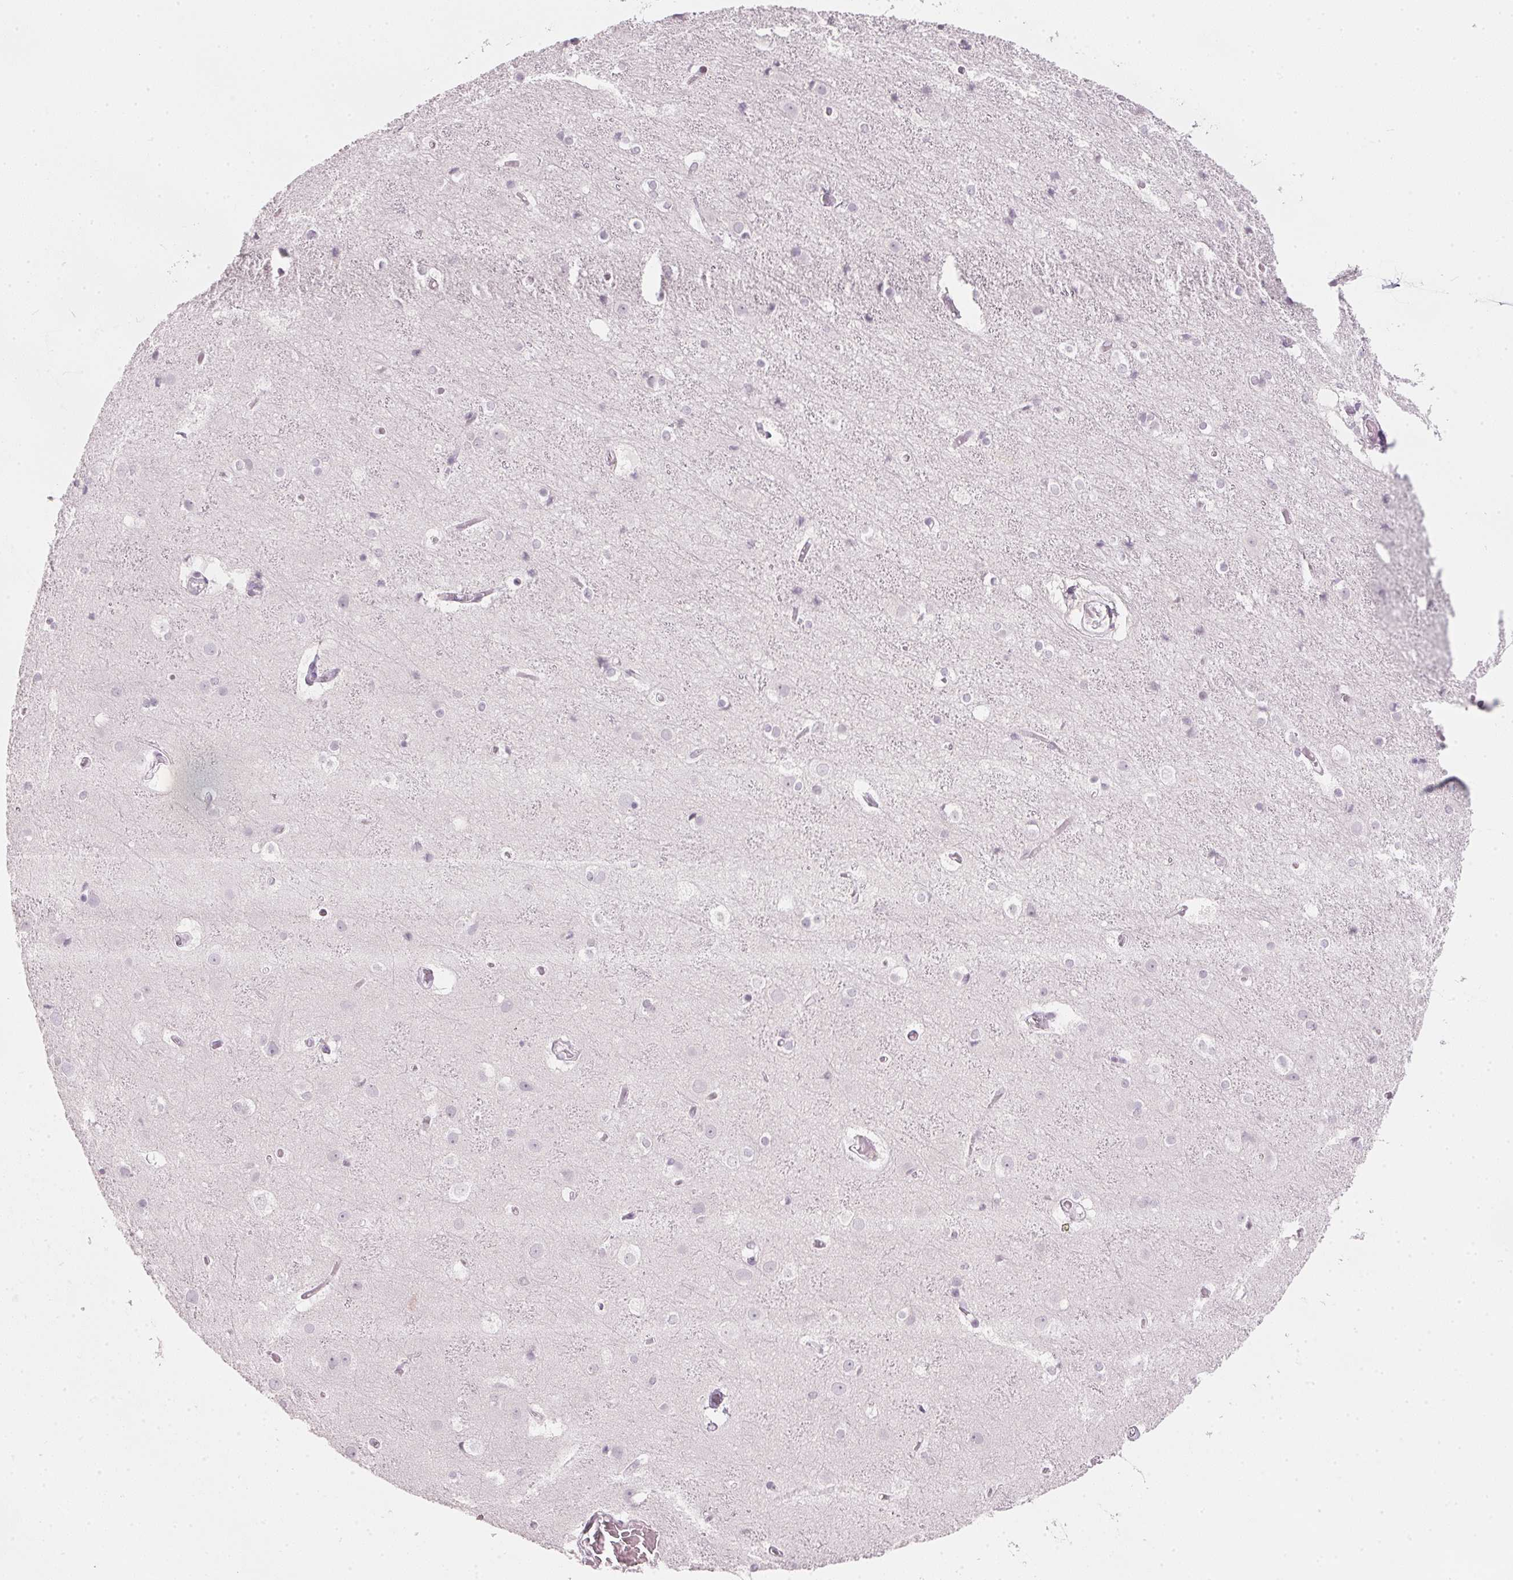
{"staining": {"intensity": "negative", "quantity": "none", "location": "none"}, "tissue": "cerebral cortex", "cell_type": "Endothelial cells", "image_type": "normal", "snomed": [{"axis": "morphology", "description": "Normal tissue, NOS"}, {"axis": "topography", "description": "Cerebral cortex"}], "caption": "This micrograph is of unremarkable cerebral cortex stained with IHC to label a protein in brown with the nuclei are counter-stained blue. There is no expression in endothelial cells.", "gene": "SFRP4", "patient": {"sex": "female", "age": 52}}